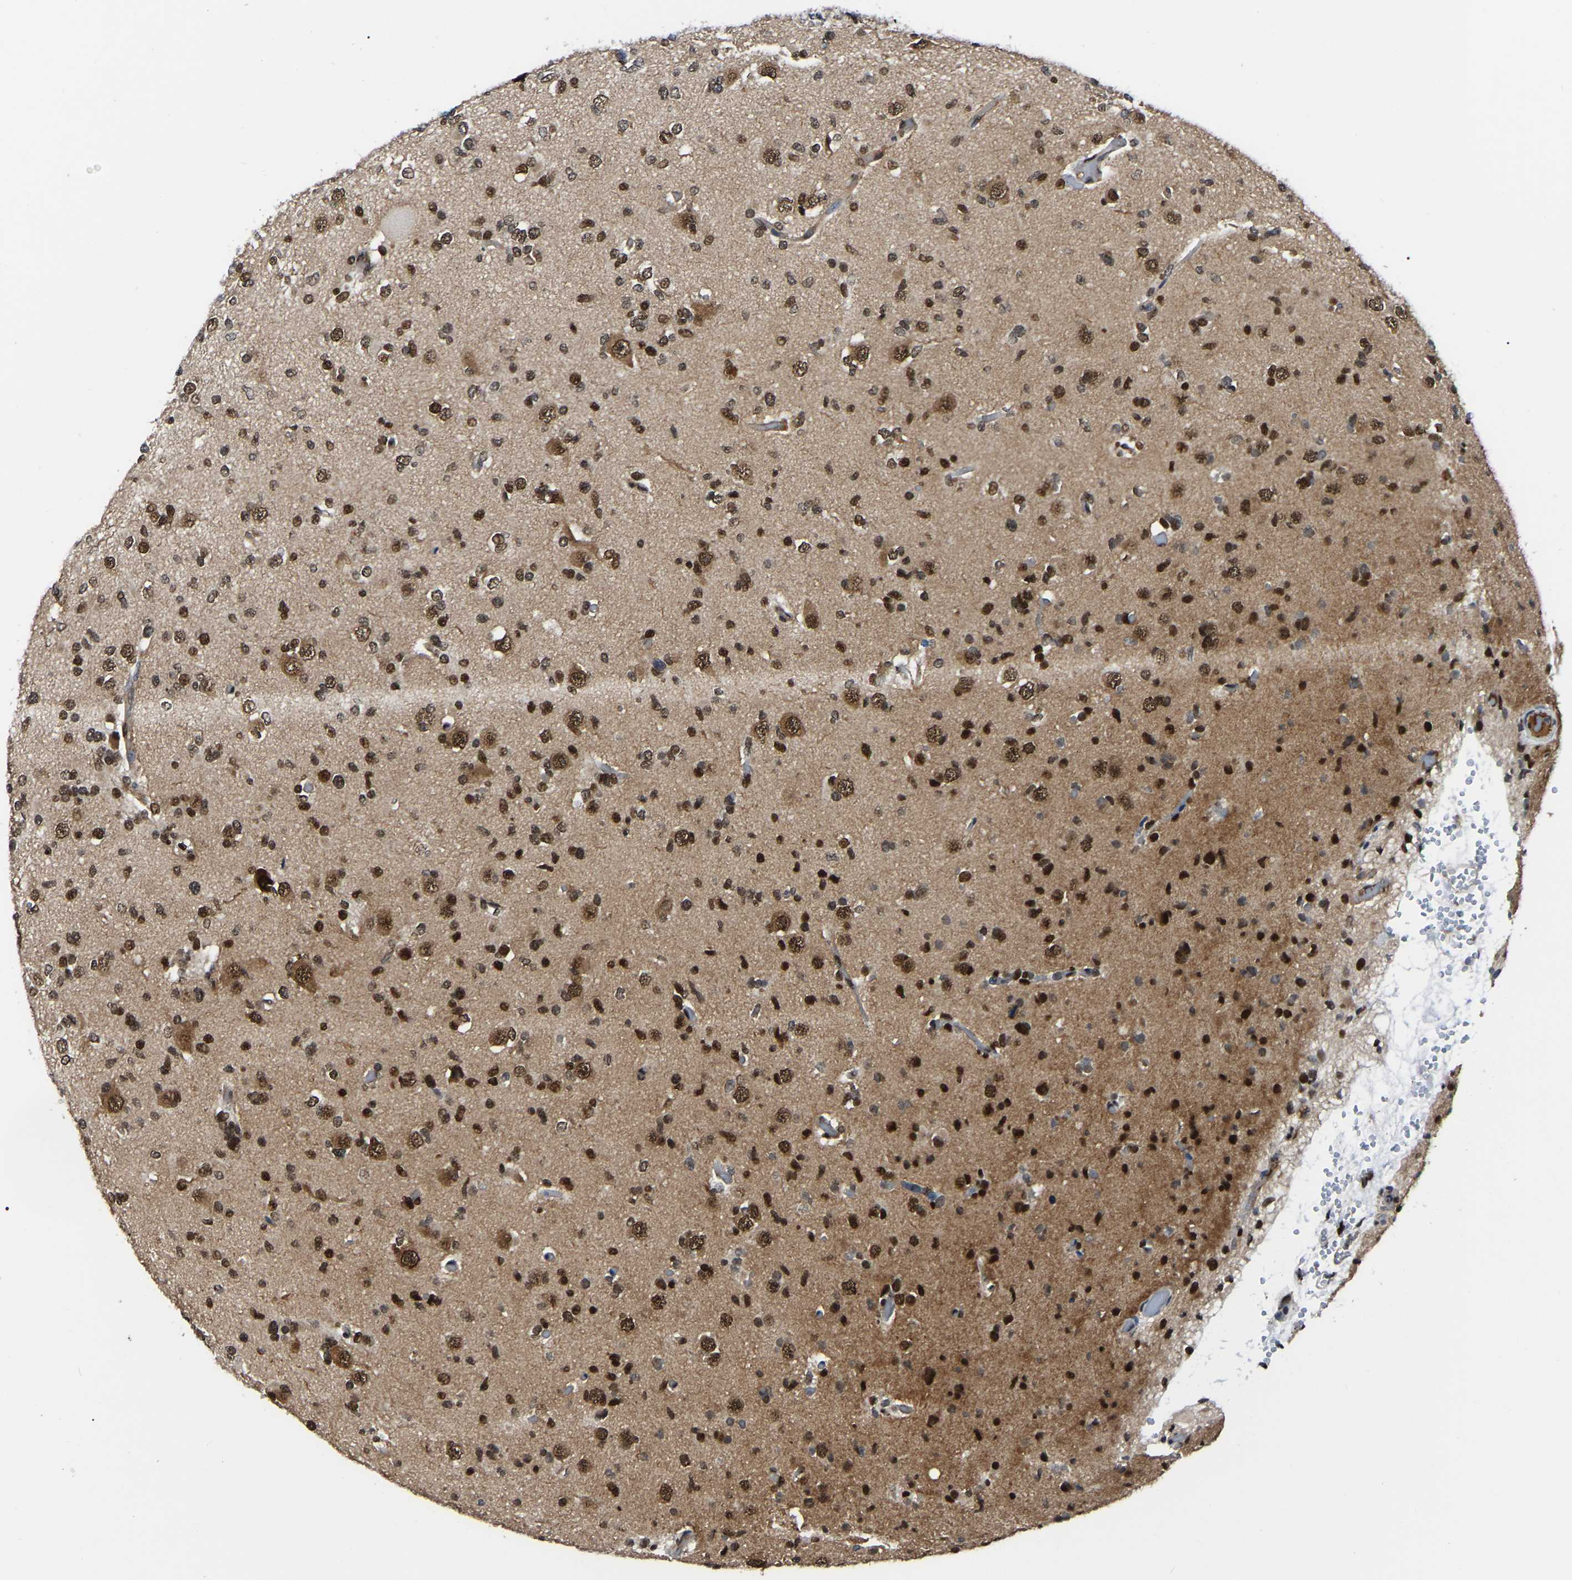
{"staining": {"intensity": "strong", "quantity": ">75%", "location": "nuclear"}, "tissue": "glioma", "cell_type": "Tumor cells", "image_type": "cancer", "snomed": [{"axis": "morphology", "description": "Glioma, malignant, Low grade"}, {"axis": "topography", "description": "Brain"}], "caption": "Human glioma stained for a protein (brown) exhibits strong nuclear positive staining in about >75% of tumor cells.", "gene": "TRIM35", "patient": {"sex": "female", "age": 22}}